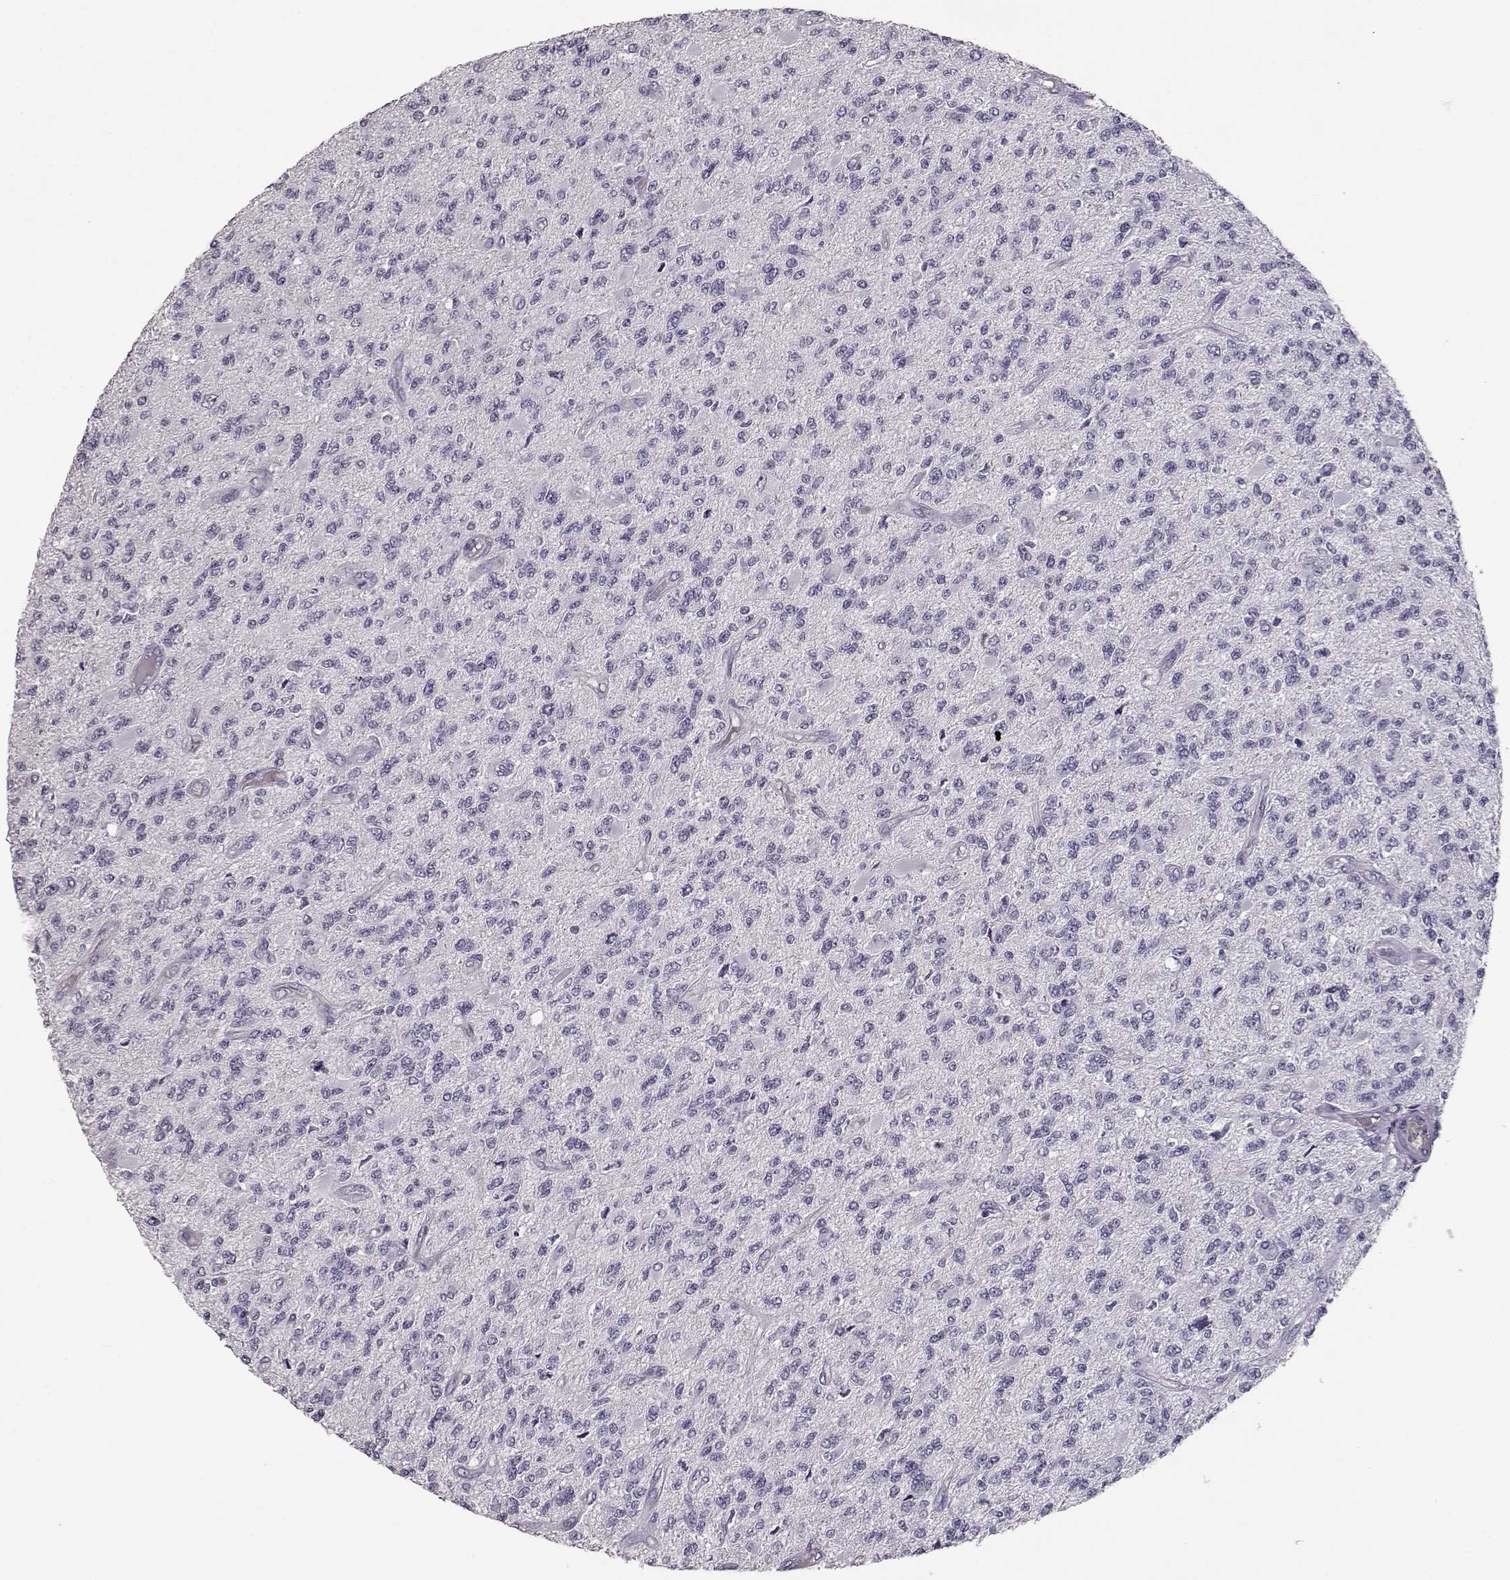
{"staining": {"intensity": "negative", "quantity": "none", "location": "none"}, "tissue": "glioma", "cell_type": "Tumor cells", "image_type": "cancer", "snomed": [{"axis": "morphology", "description": "Glioma, malignant, High grade"}, {"axis": "topography", "description": "Brain"}], "caption": "The immunohistochemistry histopathology image has no significant positivity in tumor cells of glioma tissue.", "gene": "CCL19", "patient": {"sex": "female", "age": 63}}